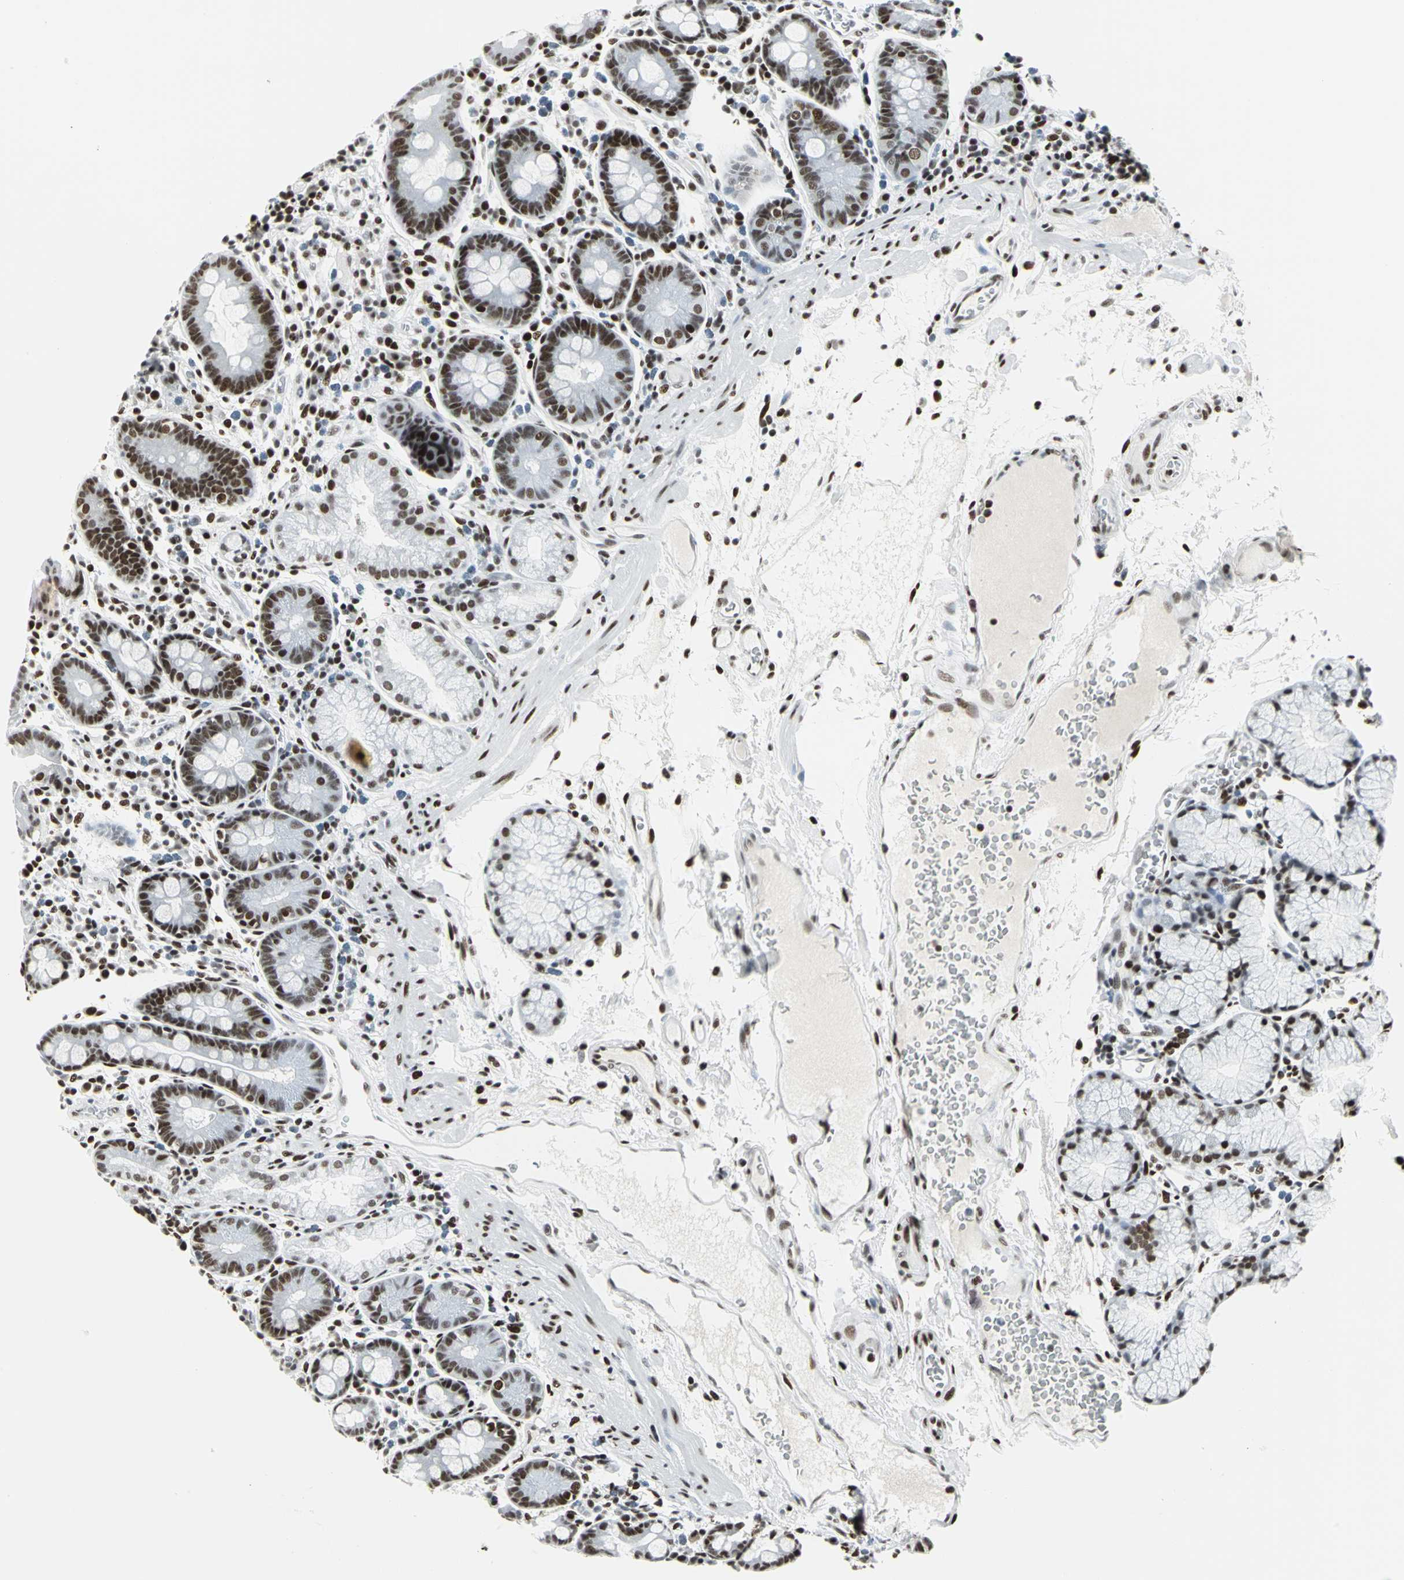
{"staining": {"intensity": "strong", "quantity": ">75%", "location": "nuclear"}, "tissue": "duodenum", "cell_type": "Glandular cells", "image_type": "normal", "snomed": [{"axis": "morphology", "description": "Normal tissue, NOS"}, {"axis": "topography", "description": "Duodenum"}], "caption": "A micrograph of duodenum stained for a protein displays strong nuclear brown staining in glandular cells.", "gene": "HDAC2", "patient": {"sex": "male", "age": 50}}